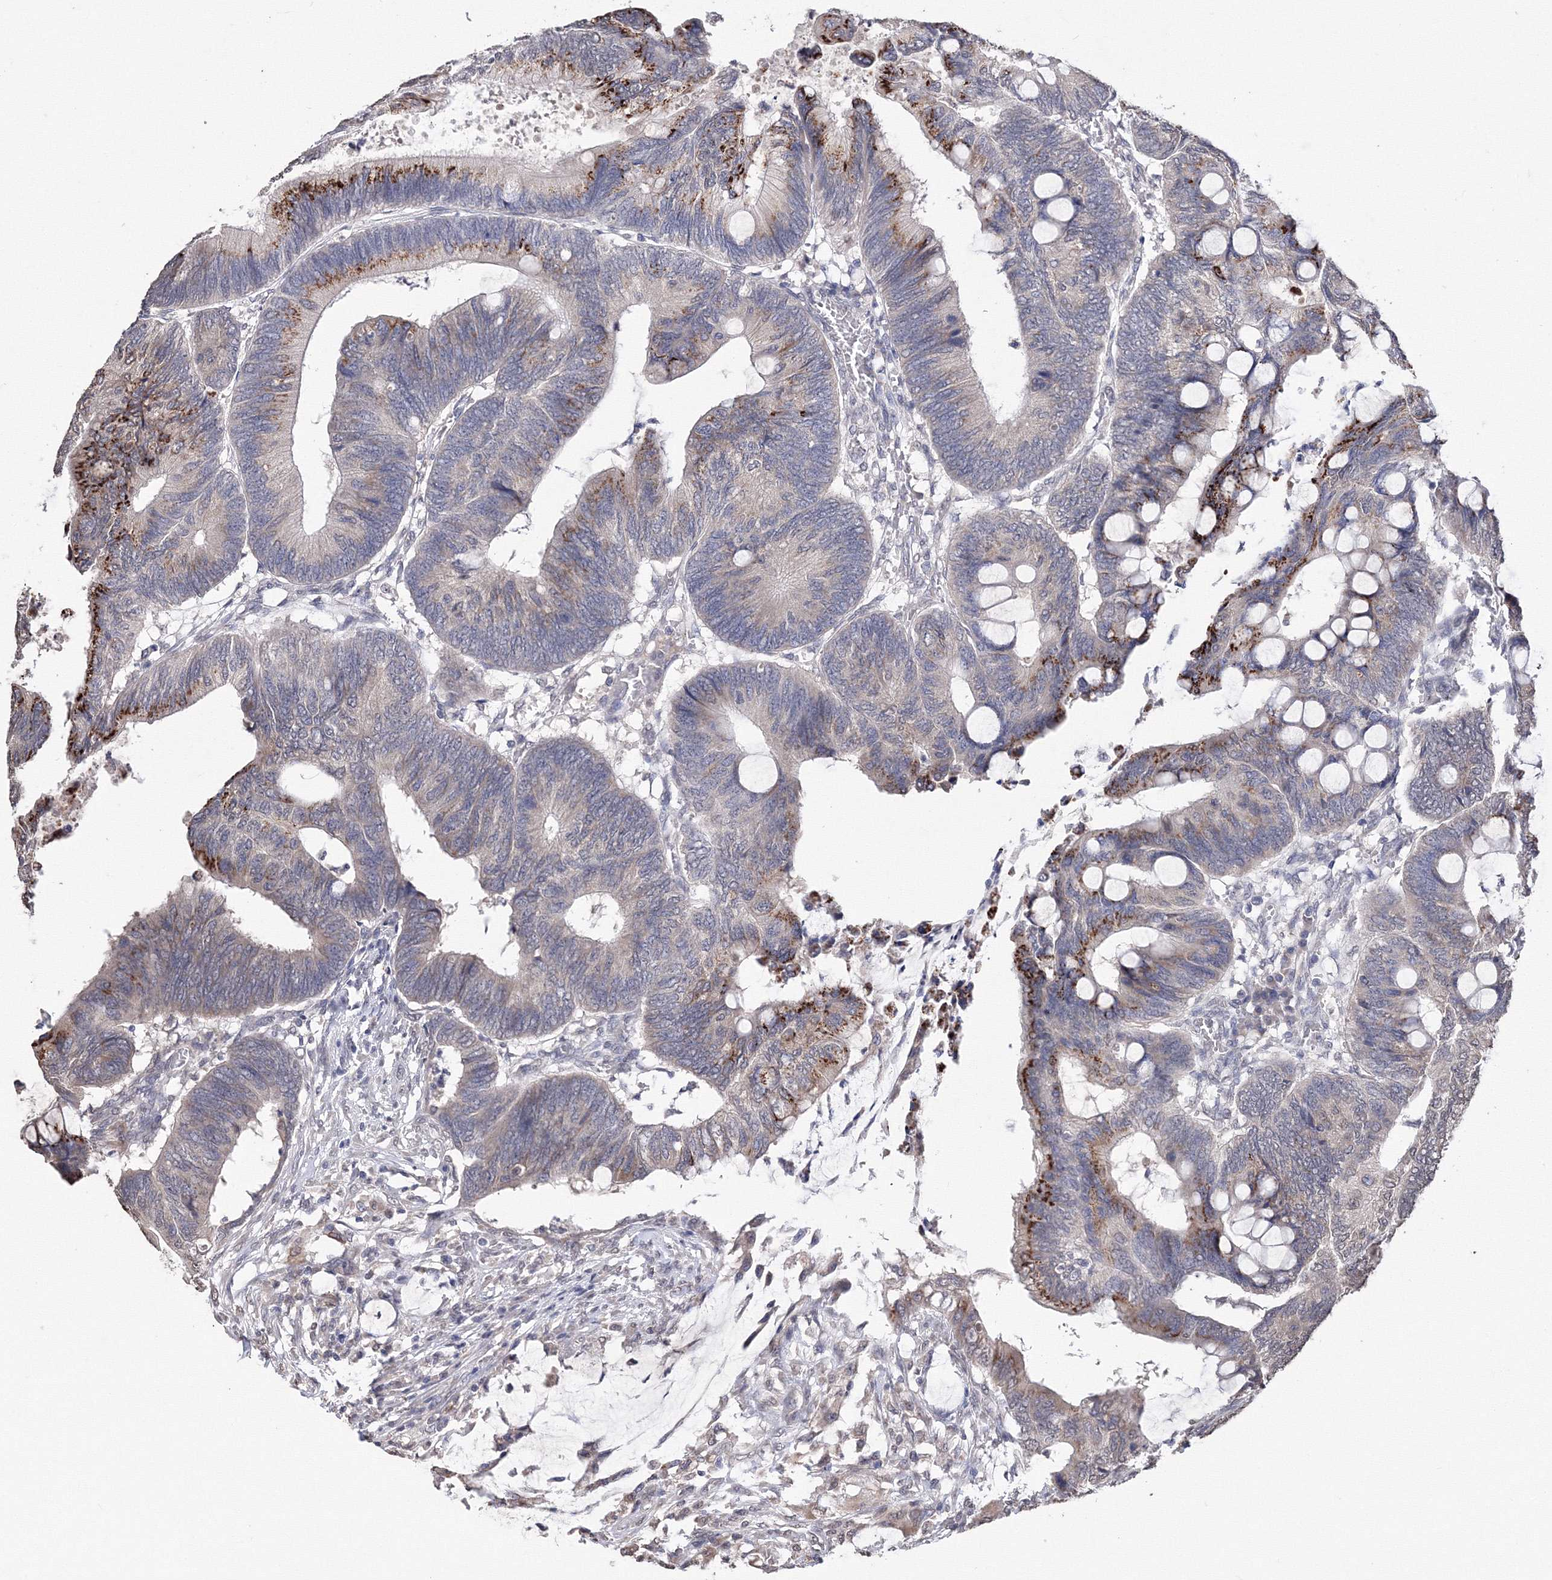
{"staining": {"intensity": "strong", "quantity": "<25%", "location": "cytoplasmic/membranous"}, "tissue": "colorectal cancer", "cell_type": "Tumor cells", "image_type": "cancer", "snomed": [{"axis": "morphology", "description": "Normal tissue, NOS"}, {"axis": "morphology", "description": "Adenocarcinoma, NOS"}, {"axis": "topography", "description": "Rectum"}, {"axis": "topography", "description": "Peripheral nerve tissue"}], "caption": "Immunohistochemistry micrograph of colorectal cancer (adenocarcinoma) stained for a protein (brown), which shows medium levels of strong cytoplasmic/membranous staining in approximately <25% of tumor cells.", "gene": "GPN1", "patient": {"sex": "male", "age": 92}}